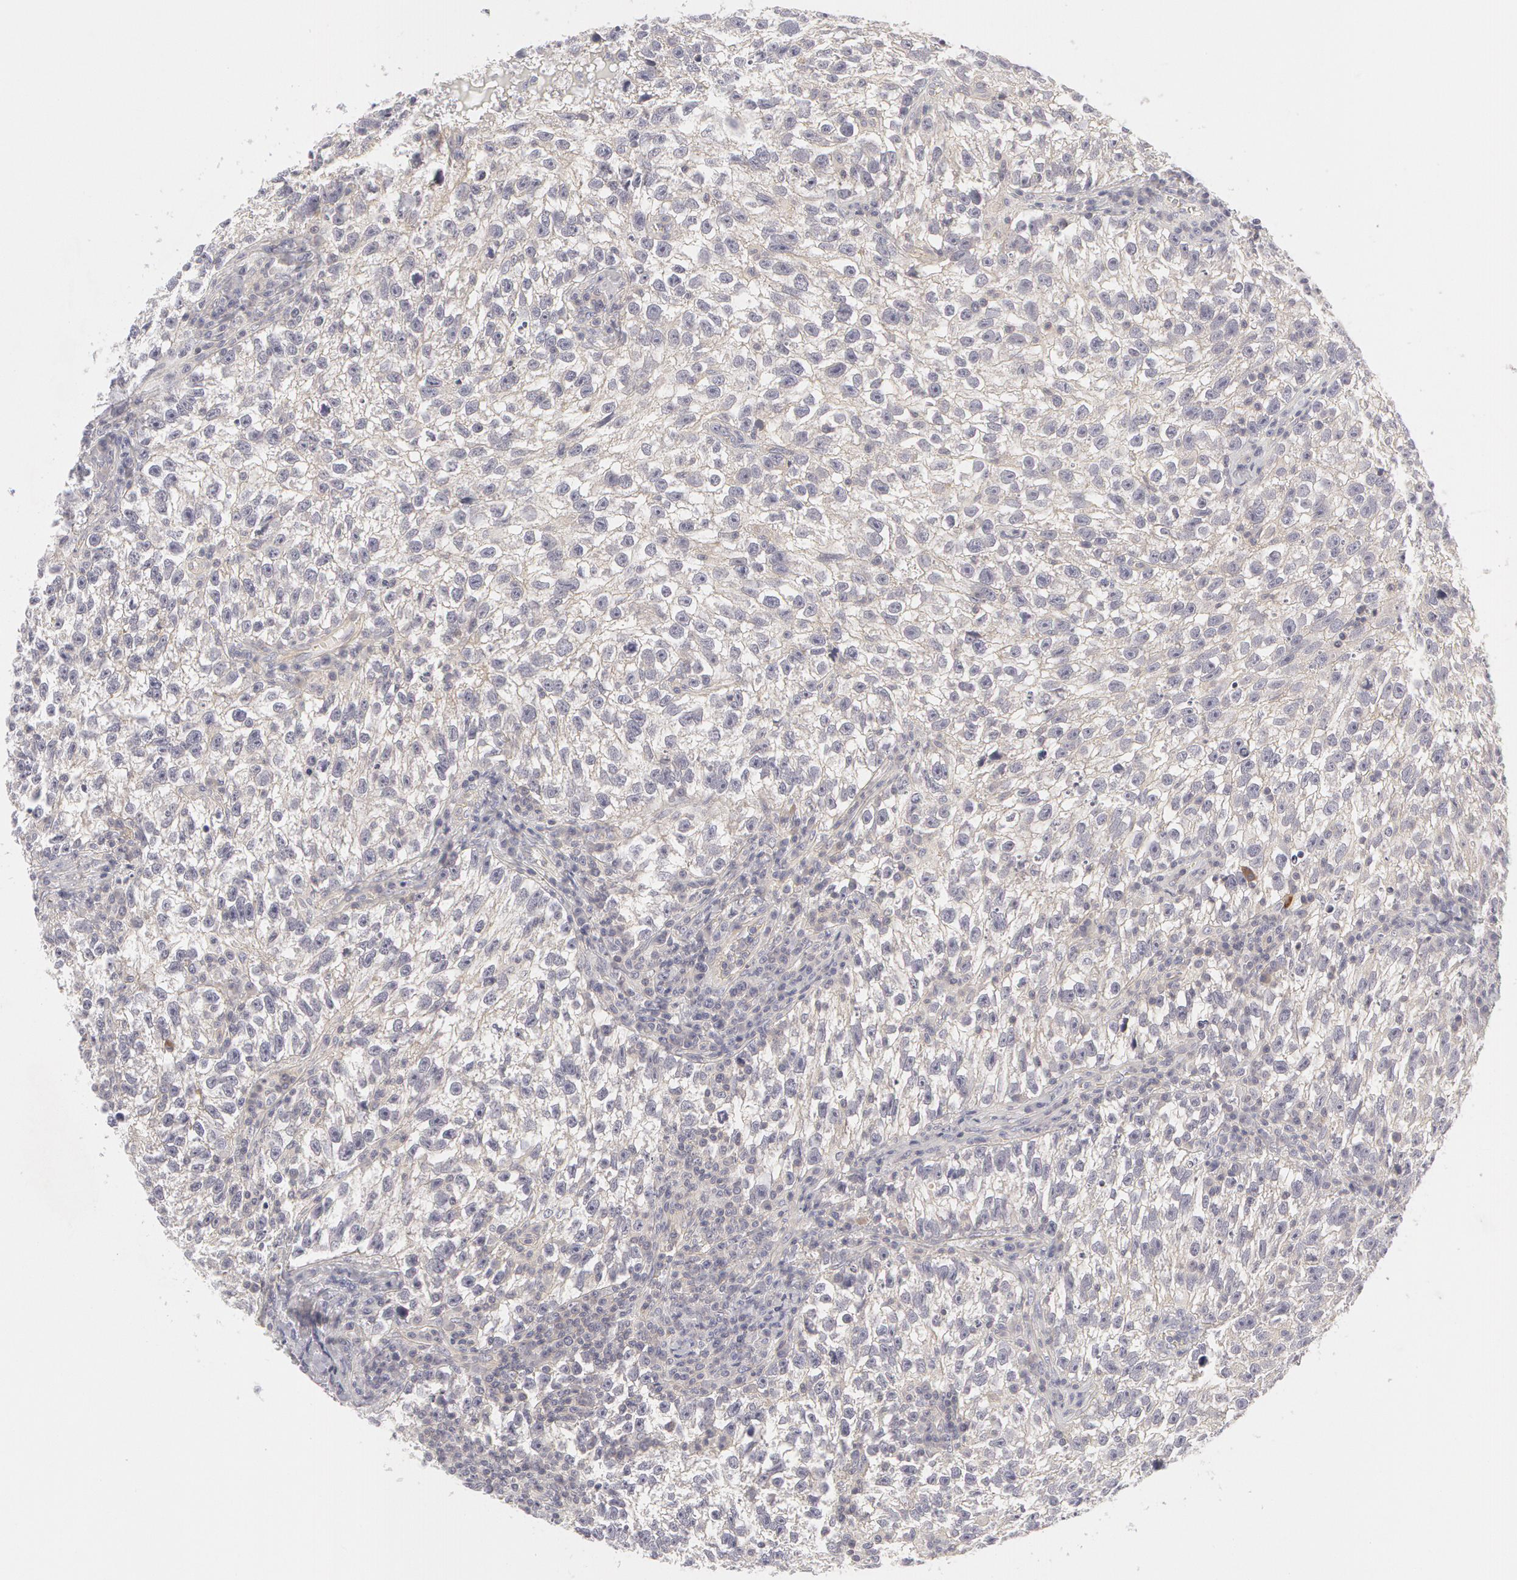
{"staining": {"intensity": "negative", "quantity": "none", "location": "none"}, "tissue": "testis cancer", "cell_type": "Tumor cells", "image_type": "cancer", "snomed": [{"axis": "morphology", "description": "Seminoma, NOS"}, {"axis": "topography", "description": "Testis"}], "caption": "An image of human seminoma (testis) is negative for staining in tumor cells.", "gene": "ABCB1", "patient": {"sex": "male", "age": 38}}